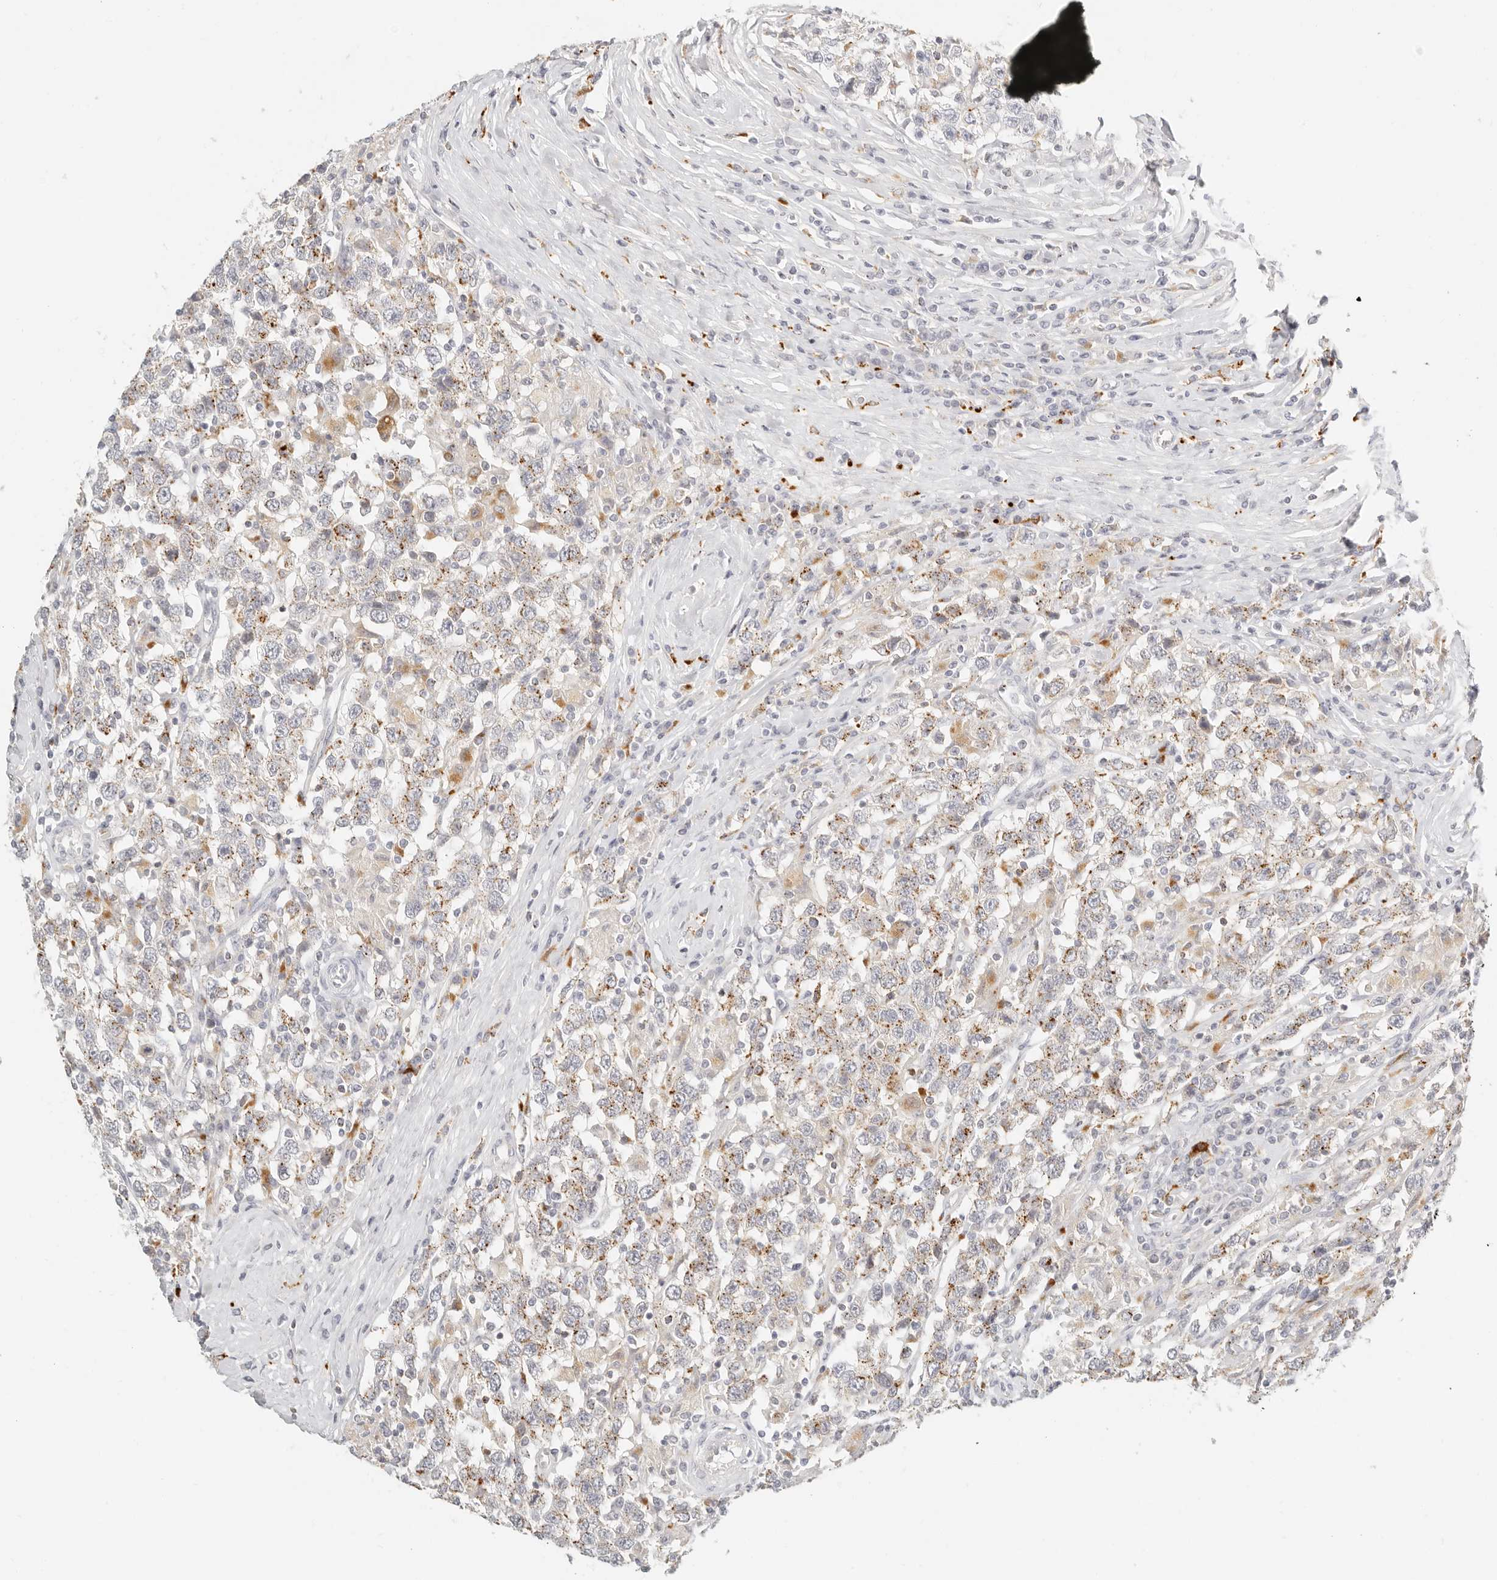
{"staining": {"intensity": "moderate", "quantity": ">75%", "location": "cytoplasmic/membranous"}, "tissue": "testis cancer", "cell_type": "Tumor cells", "image_type": "cancer", "snomed": [{"axis": "morphology", "description": "Seminoma, NOS"}, {"axis": "topography", "description": "Testis"}], "caption": "Testis cancer was stained to show a protein in brown. There is medium levels of moderate cytoplasmic/membranous expression in about >75% of tumor cells. (DAB (3,3'-diaminobenzidine) IHC, brown staining for protein, blue staining for nuclei).", "gene": "RNASET2", "patient": {"sex": "male", "age": 41}}